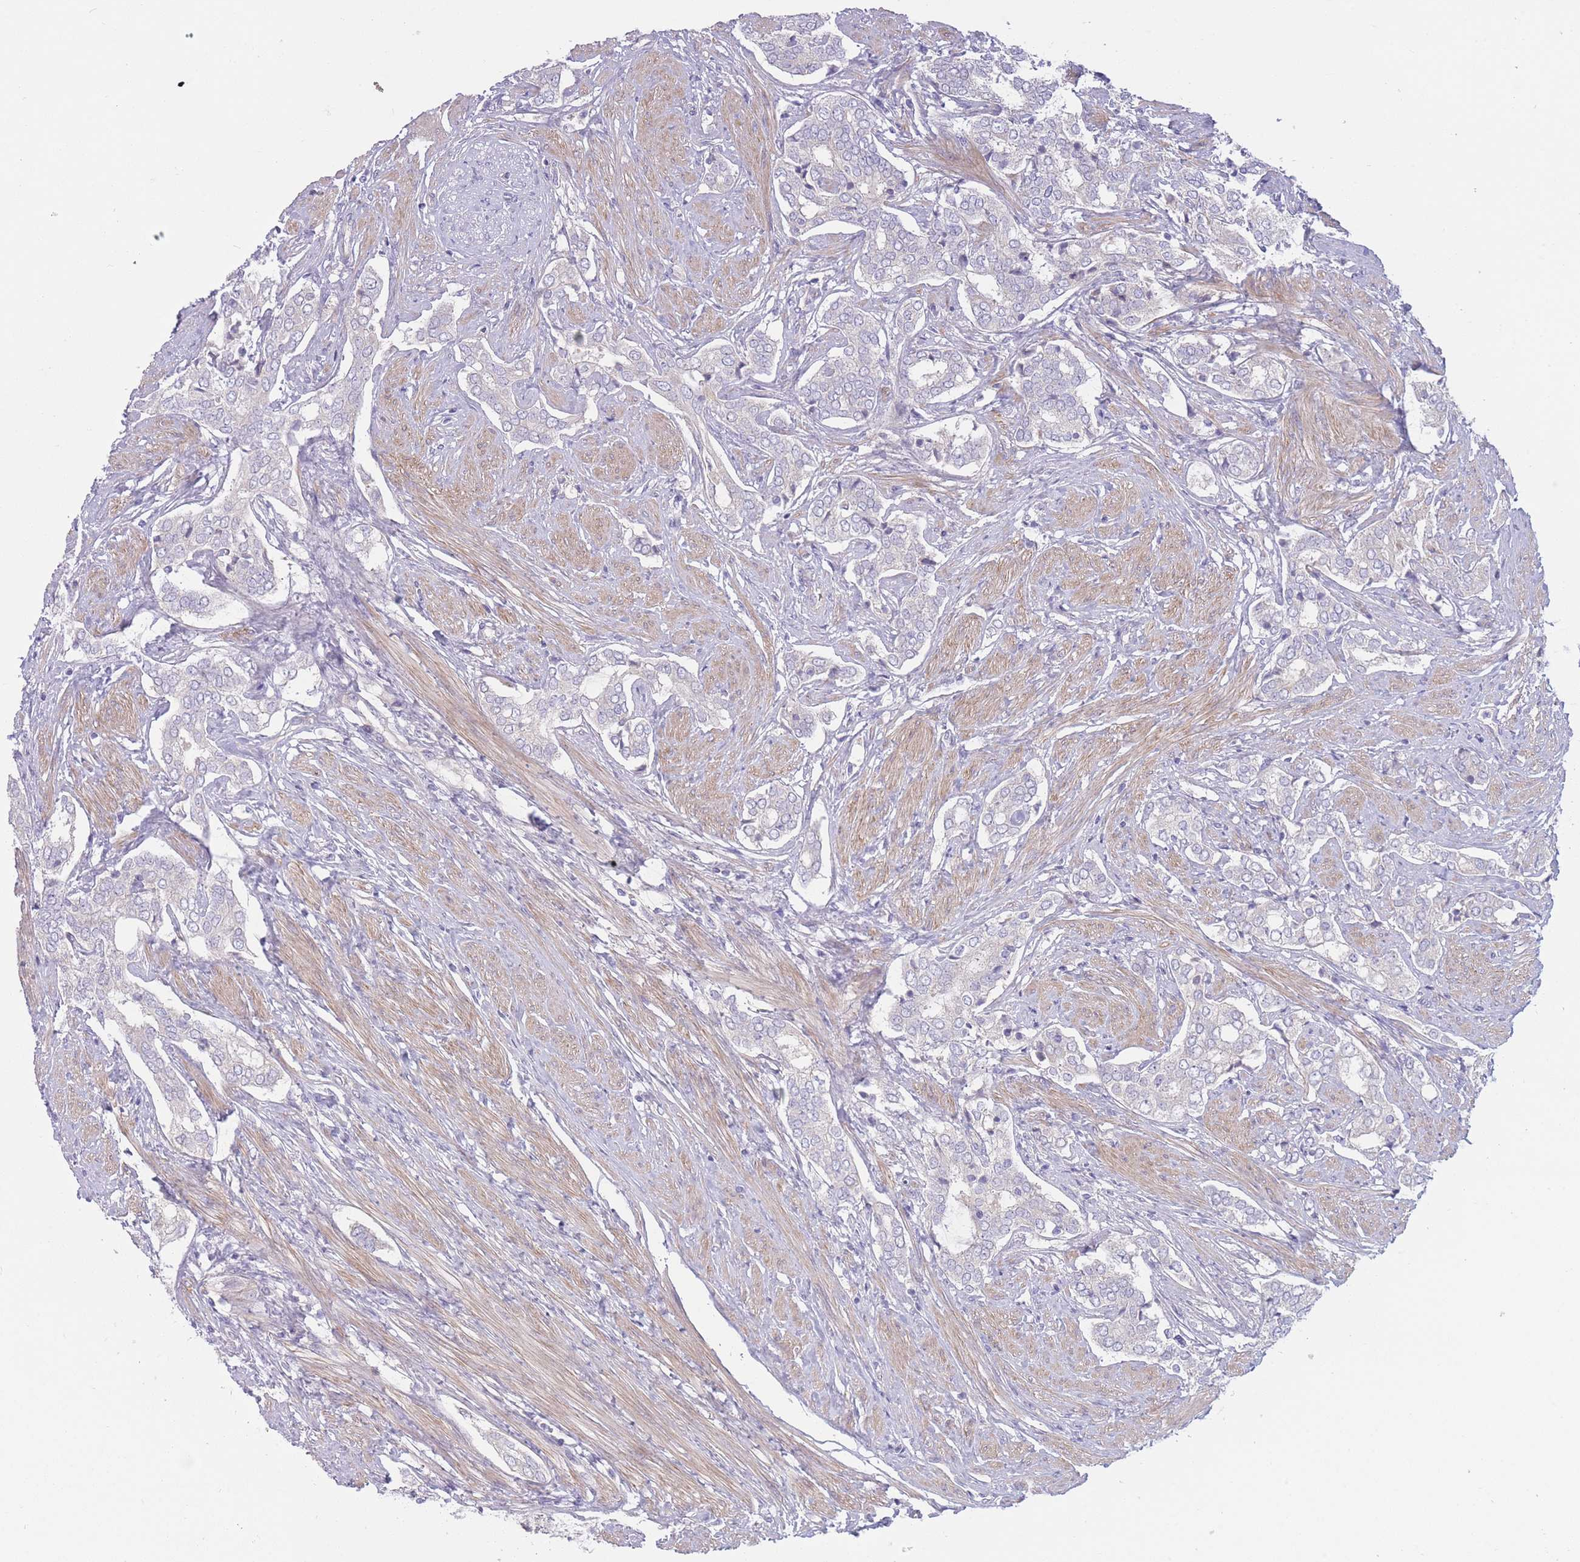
{"staining": {"intensity": "negative", "quantity": "none", "location": "none"}, "tissue": "prostate cancer", "cell_type": "Tumor cells", "image_type": "cancer", "snomed": [{"axis": "morphology", "description": "Adenocarcinoma, High grade"}, {"axis": "topography", "description": "Prostate"}], "caption": "High magnification brightfield microscopy of prostate cancer (adenocarcinoma (high-grade)) stained with DAB (3,3'-diaminobenzidine) (brown) and counterstained with hematoxylin (blue): tumor cells show no significant positivity.", "gene": "PNPLA5", "patient": {"sex": "male", "age": 71}}